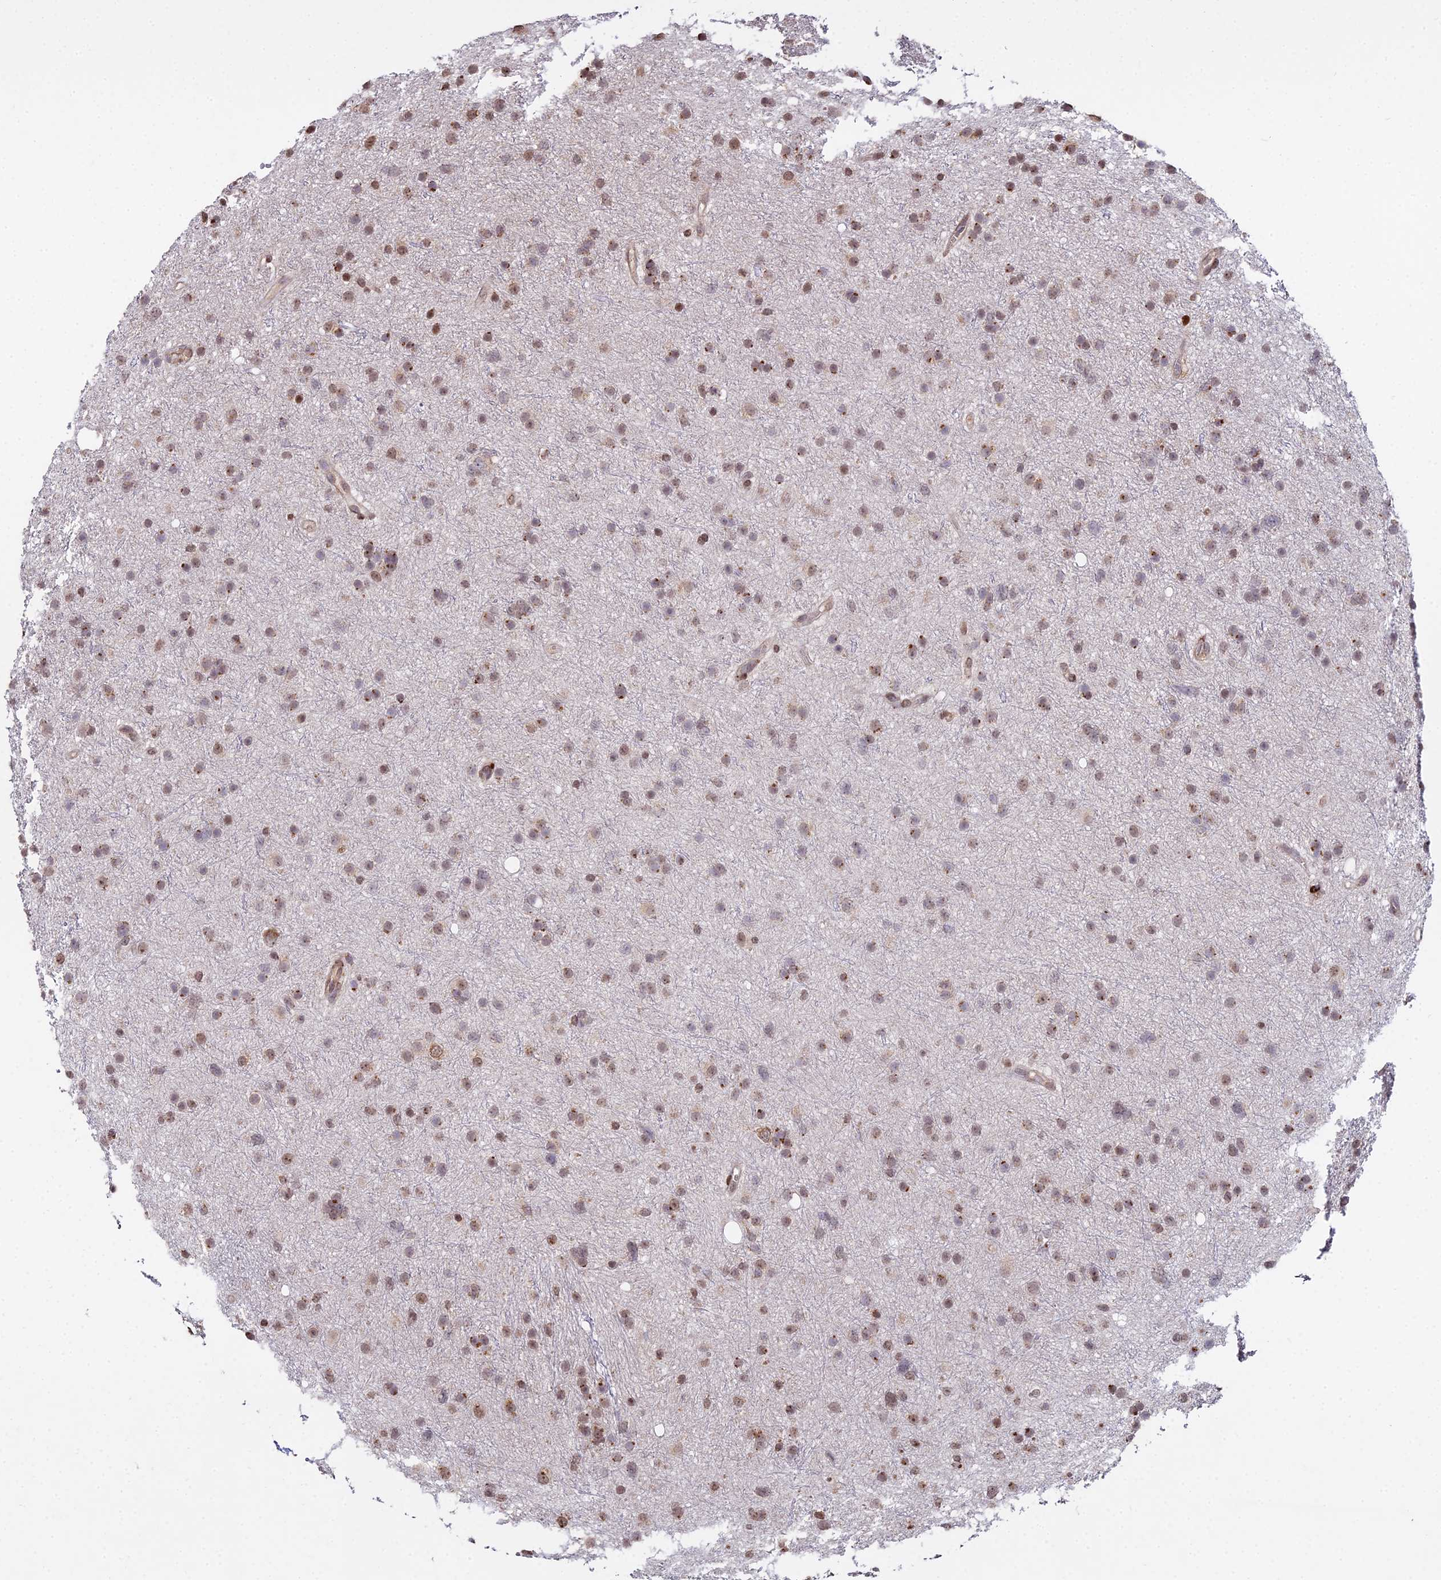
{"staining": {"intensity": "moderate", "quantity": ">75%", "location": "cytoplasmic/membranous,nuclear"}, "tissue": "glioma", "cell_type": "Tumor cells", "image_type": "cancer", "snomed": [{"axis": "morphology", "description": "Glioma, malignant, Low grade"}, {"axis": "topography", "description": "Cerebral cortex"}], "caption": "High-power microscopy captured an immunohistochemistry histopathology image of glioma, revealing moderate cytoplasmic/membranous and nuclear positivity in approximately >75% of tumor cells. (Stains: DAB (3,3'-diaminobenzidine) in brown, nuclei in blue, Microscopy: brightfield microscopy at high magnification).", "gene": "RBMS2", "patient": {"sex": "female", "age": 39}}